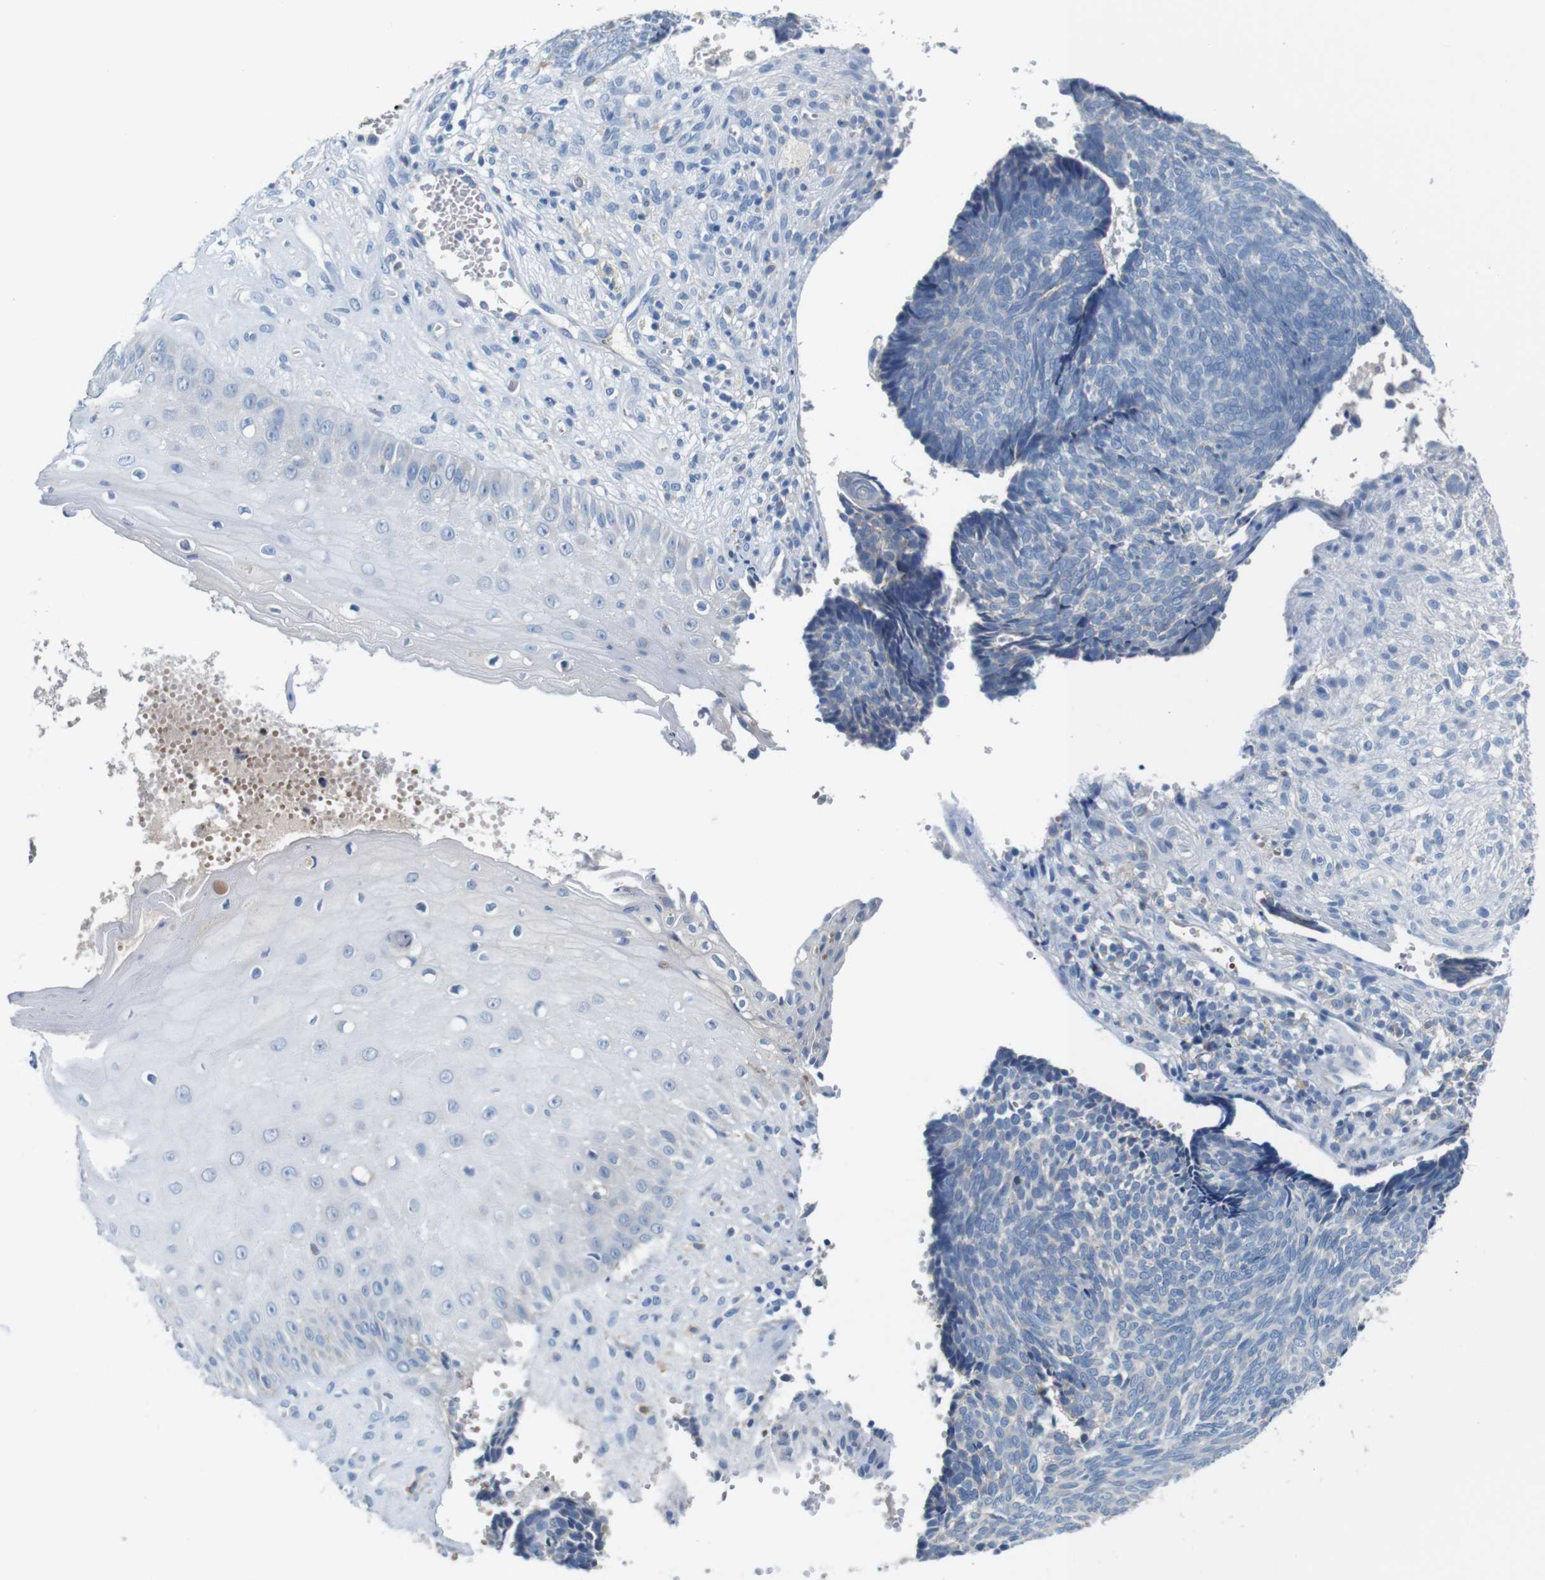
{"staining": {"intensity": "negative", "quantity": "none", "location": "none"}, "tissue": "skin cancer", "cell_type": "Tumor cells", "image_type": "cancer", "snomed": [{"axis": "morphology", "description": "Basal cell carcinoma"}, {"axis": "topography", "description": "Skin"}], "caption": "A photomicrograph of human basal cell carcinoma (skin) is negative for staining in tumor cells.", "gene": "IGSF8", "patient": {"sex": "male", "age": 84}}